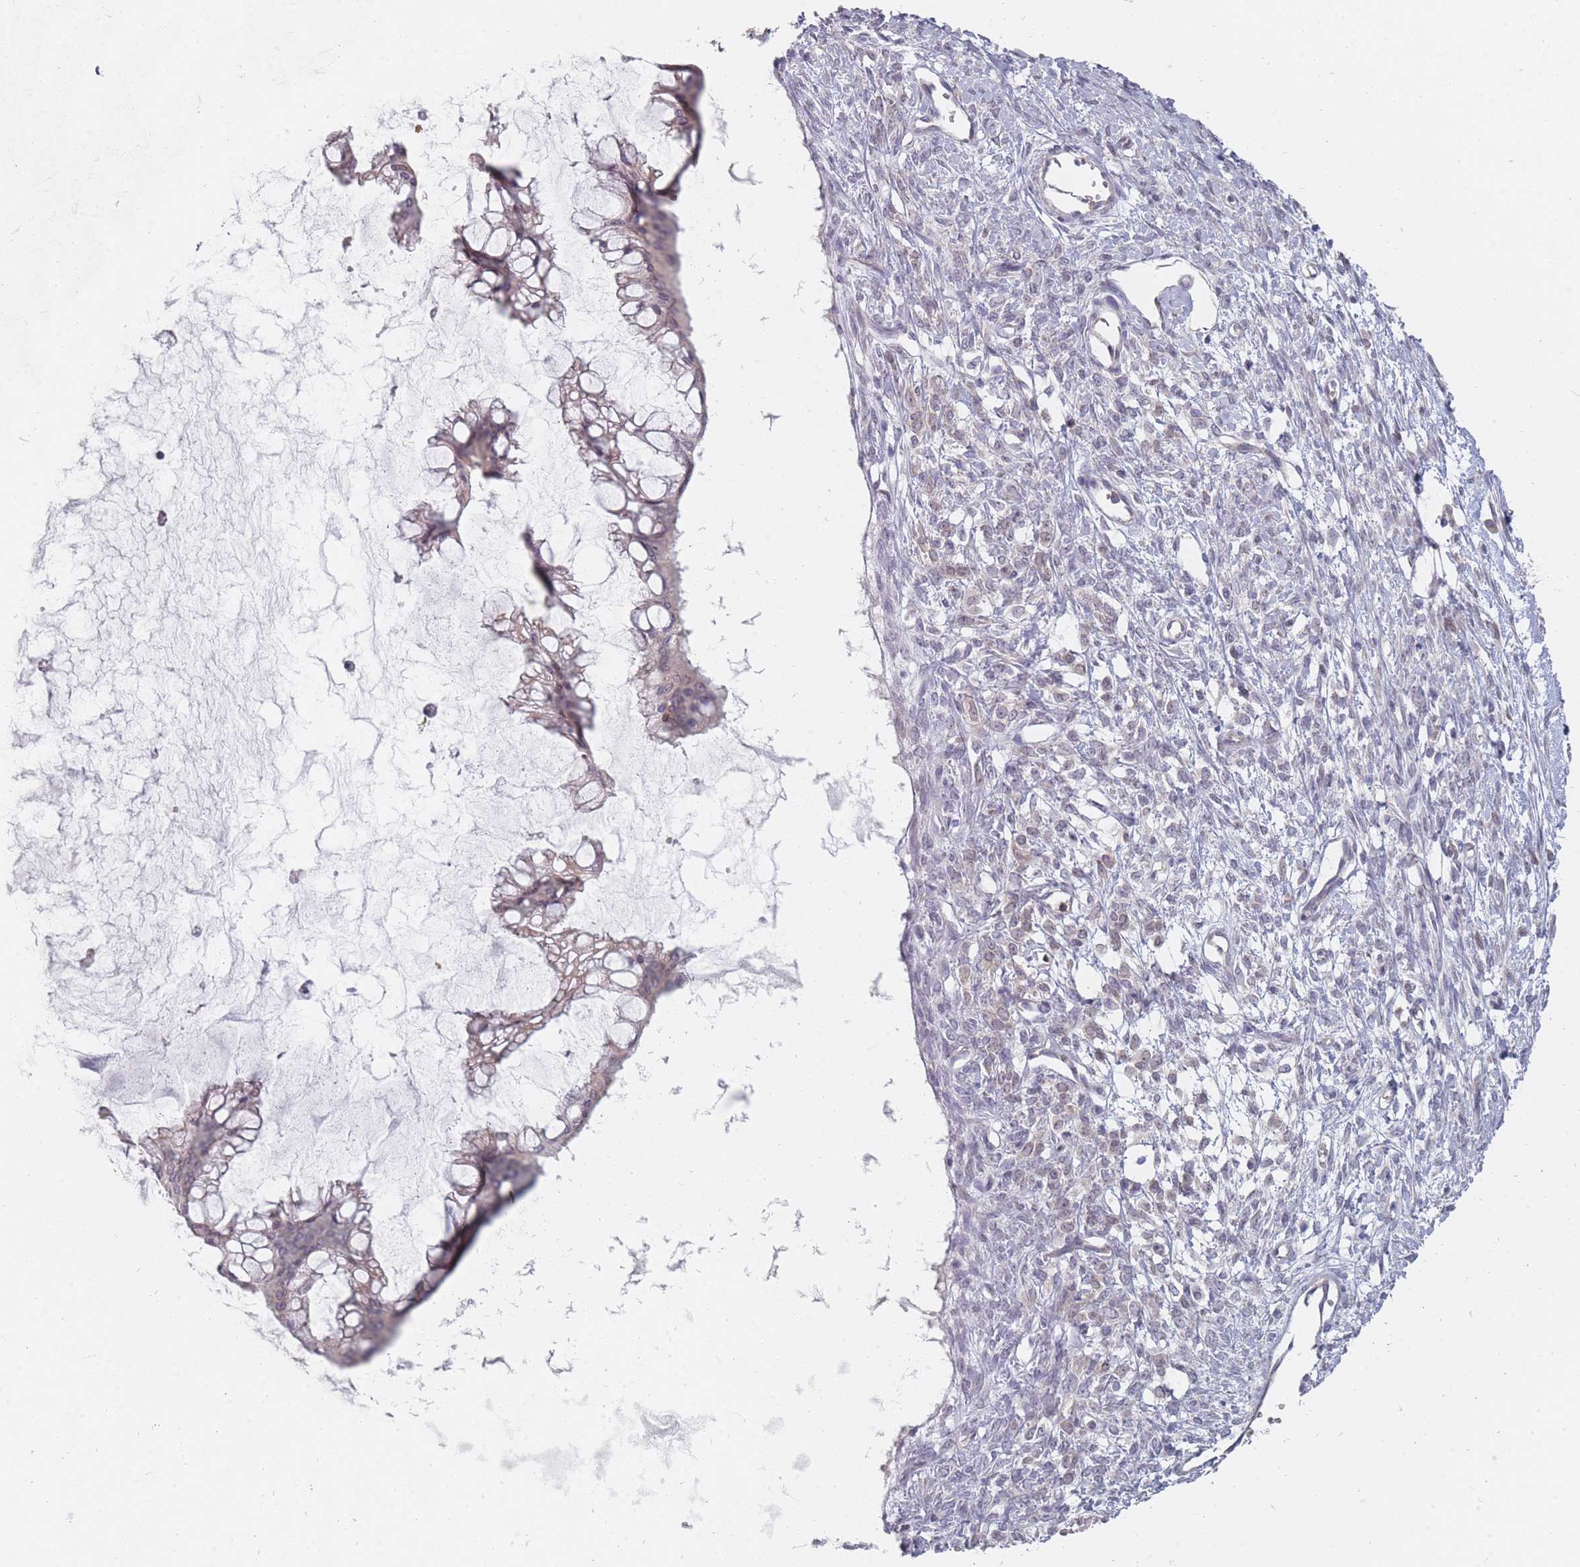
{"staining": {"intensity": "weak", "quantity": "25%-75%", "location": "nuclear"}, "tissue": "ovarian cancer", "cell_type": "Tumor cells", "image_type": "cancer", "snomed": [{"axis": "morphology", "description": "Cystadenocarcinoma, mucinous, NOS"}, {"axis": "topography", "description": "Ovary"}], "caption": "Ovarian cancer (mucinous cystadenocarcinoma) tissue exhibits weak nuclear expression in approximately 25%-75% of tumor cells (Stains: DAB in brown, nuclei in blue, Microscopy: brightfield microscopy at high magnification).", "gene": "PCDH12", "patient": {"sex": "female", "age": 73}}